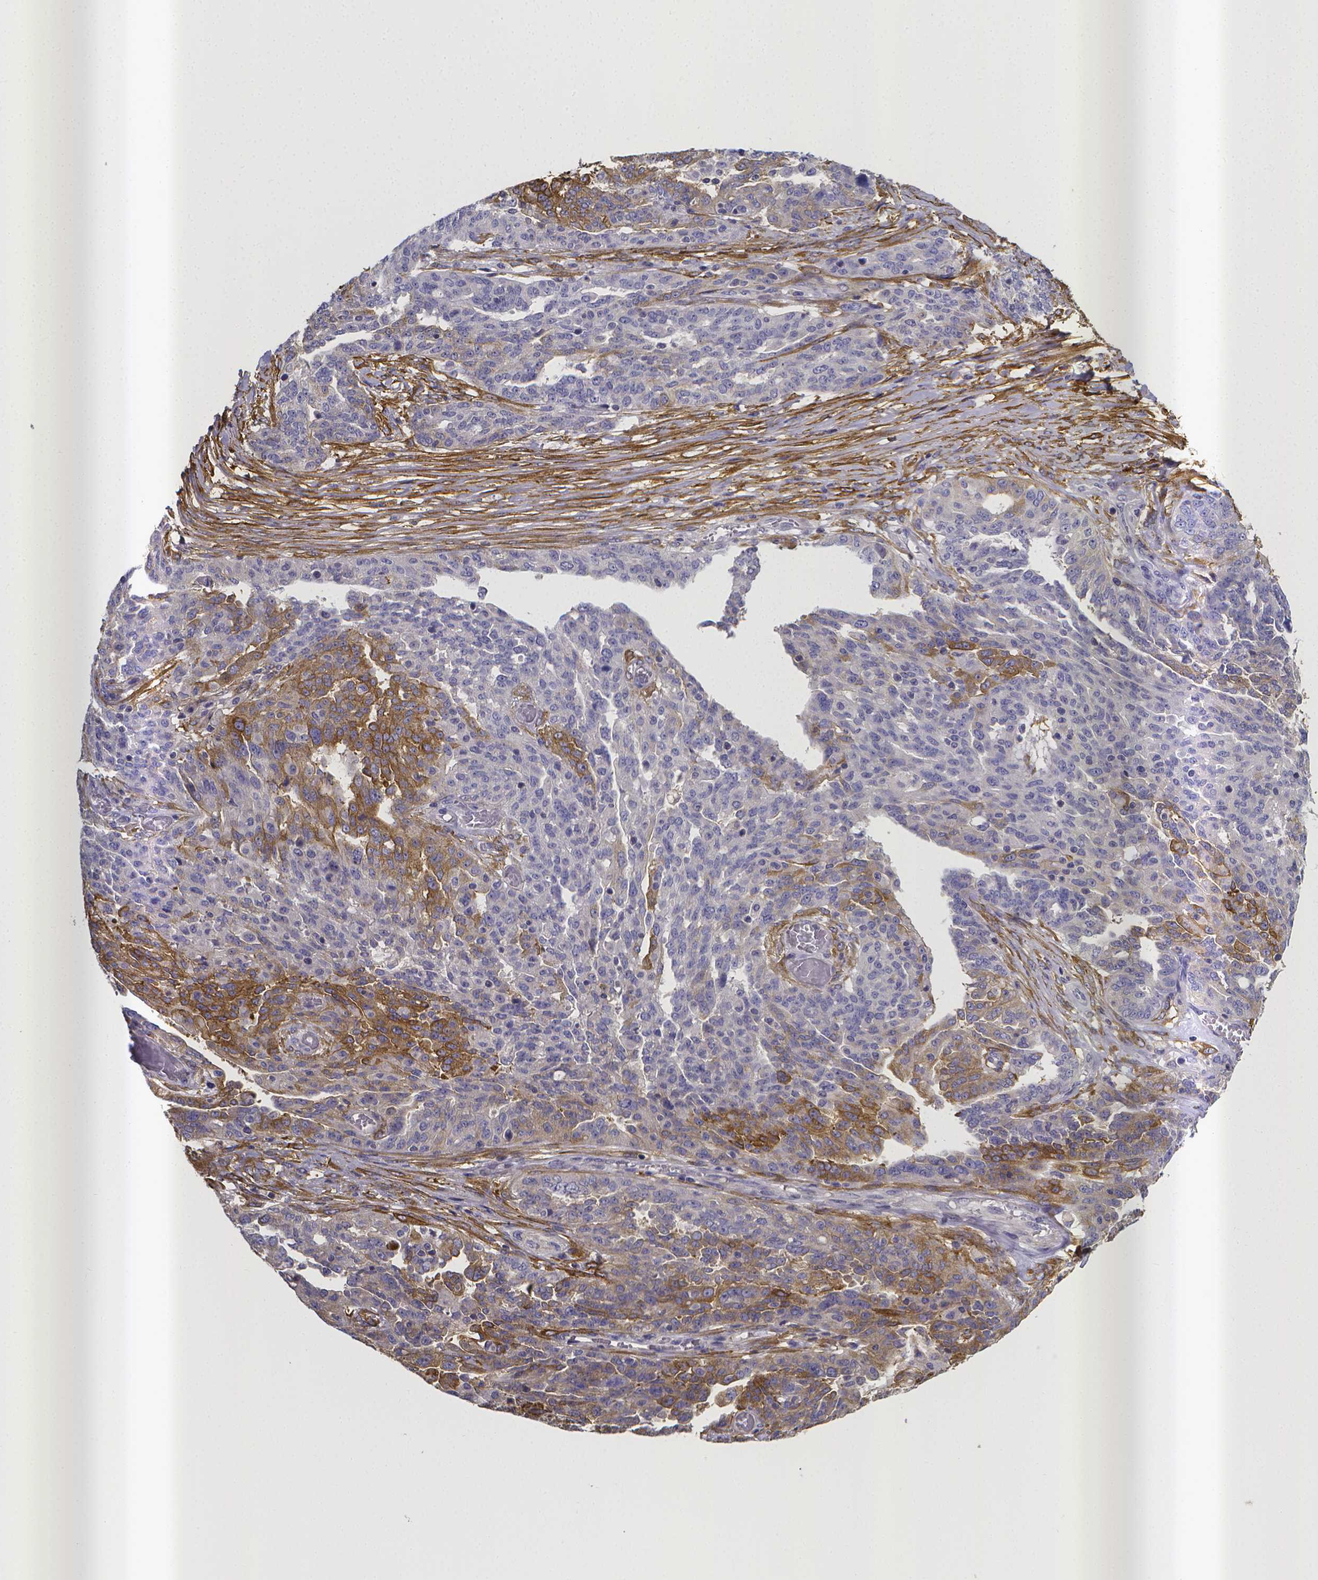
{"staining": {"intensity": "moderate", "quantity": "<25%", "location": "cytoplasmic/membranous"}, "tissue": "ovarian cancer", "cell_type": "Tumor cells", "image_type": "cancer", "snomed": [{"axis": "morphology", "description": "Cystadenocarcinoma, serous, NOS"}, {"axis": "topography", "description": "Ovary"}], "caption": "Immunohistochemical staining of human serous cystadenocarcinoma (ovarian) demonstrates low levels of moderate cytoplasmic/membranous staining in approximately <25% of tumor cells.", "gene": "RERG", "patient": {"sex": "female", "age": 67}}